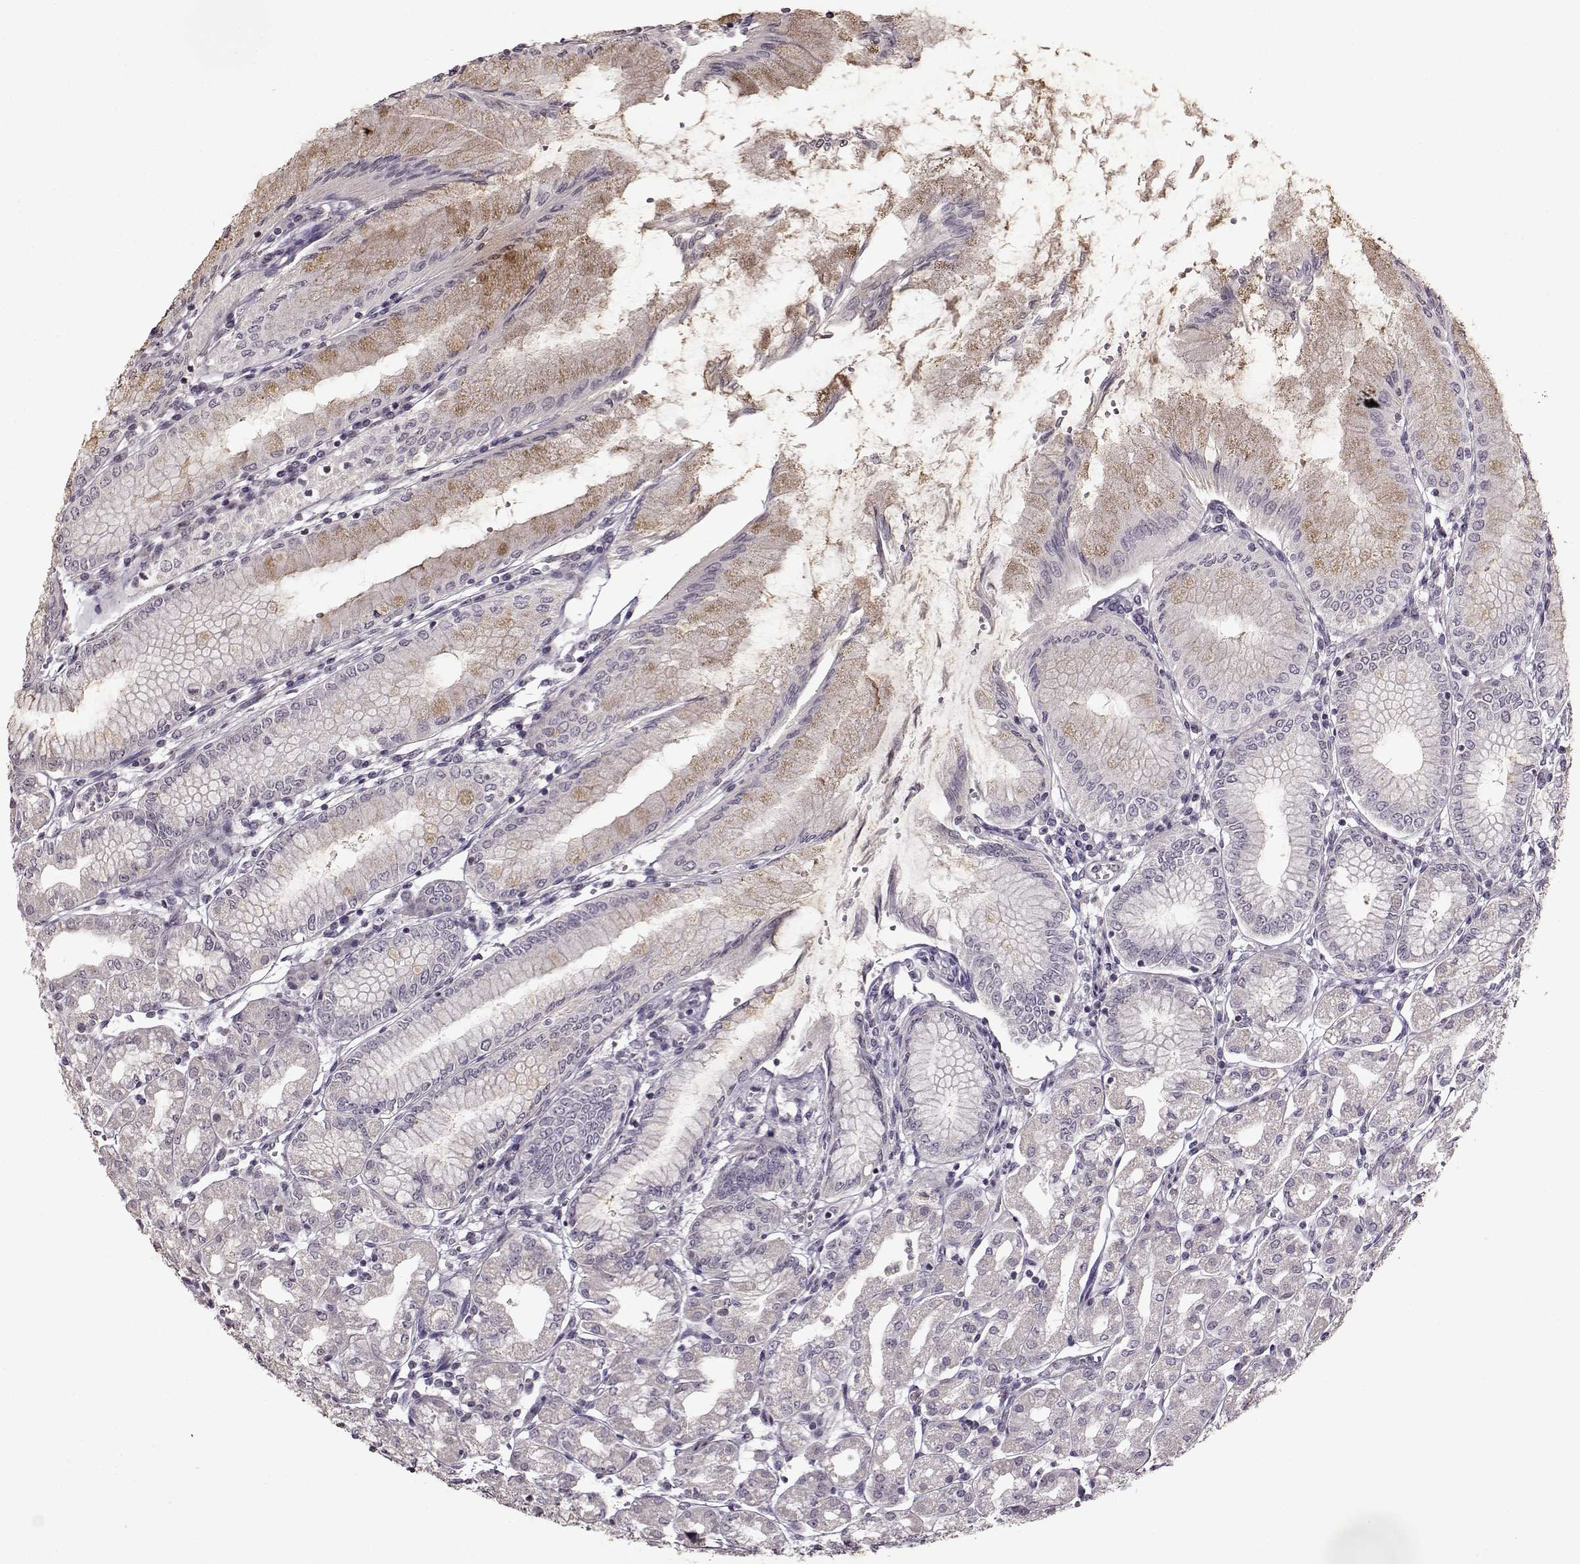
{"staining": {"intensity": "weak", "quantity": "<25%", "location": "cytoplasmic/membranous"}, "tissue": "stomach", "cell_type": "Glandular cells", "image_type": "normal", "snomed": [{"axis": "morphology", "description": "Normal tissue, NOS"}, {"axis": "topography", "description": "Skeletal muscle"}, {"axis": "topography", "description": "Stomach"}], "caption": "IHC photomicrograph of benign stomach: human stomach stained with DAB exhibits no significant protein positivity in glandular cells. (Immunohistochemistry, brightfield microscopy, high magnification).", "gene": "FSHB", "patient": {"sex": "female", "age": 57}}